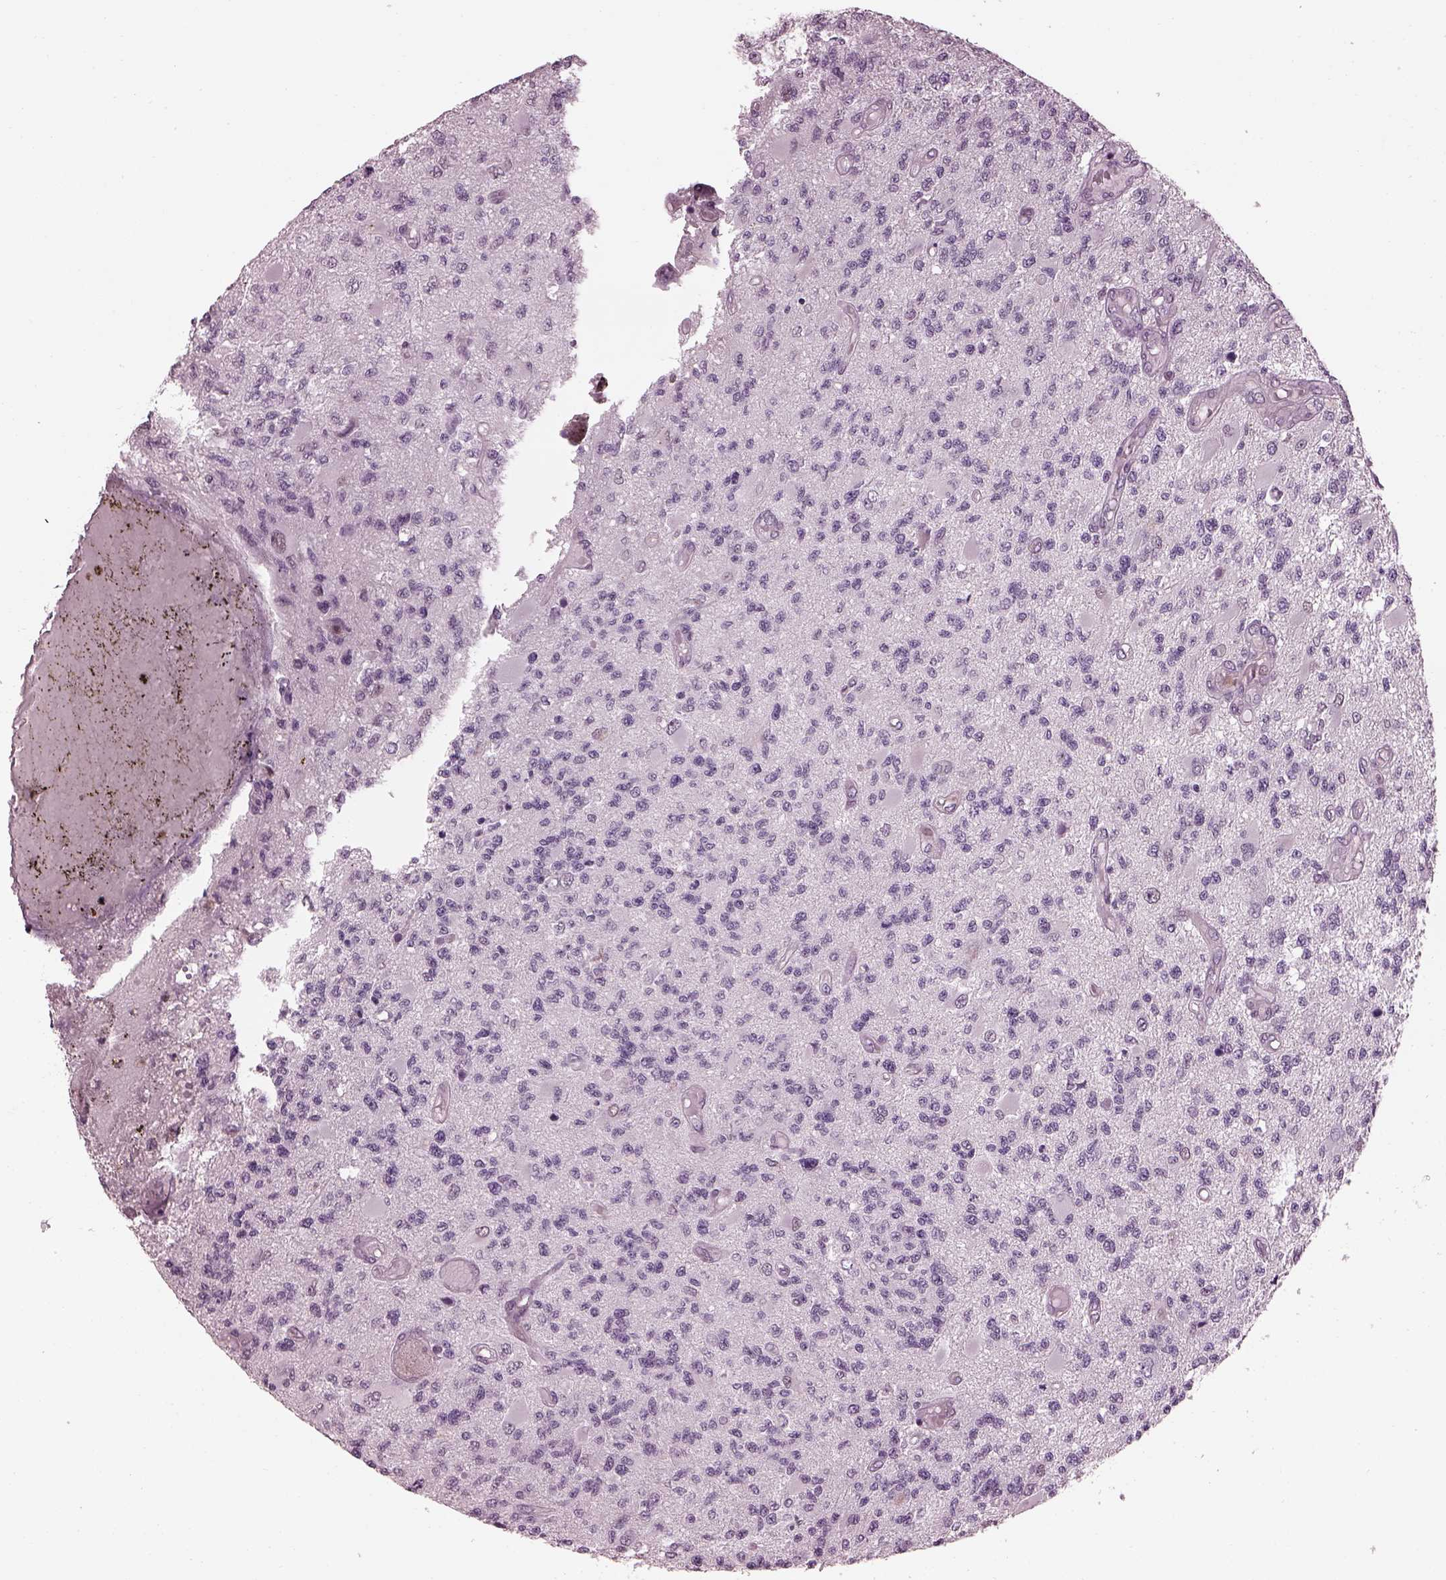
{"staining": {"intensity": "negative", "quantity": "none", "location": "none"}, "tissue": "glioma", "cell_type": "Tumor cells", "image_type": "cancer", "snomed": [{"axis": "morphology", "description": "Glioma, malignant, High grade"}, {"axis": "topography", "description": "Brain"}], "caption": "Immunohistochemistry of human glioma reveals no positivity in tumor cells.", "gene": "BFSP1", "patient": {"sex": "female", "age": 63}}